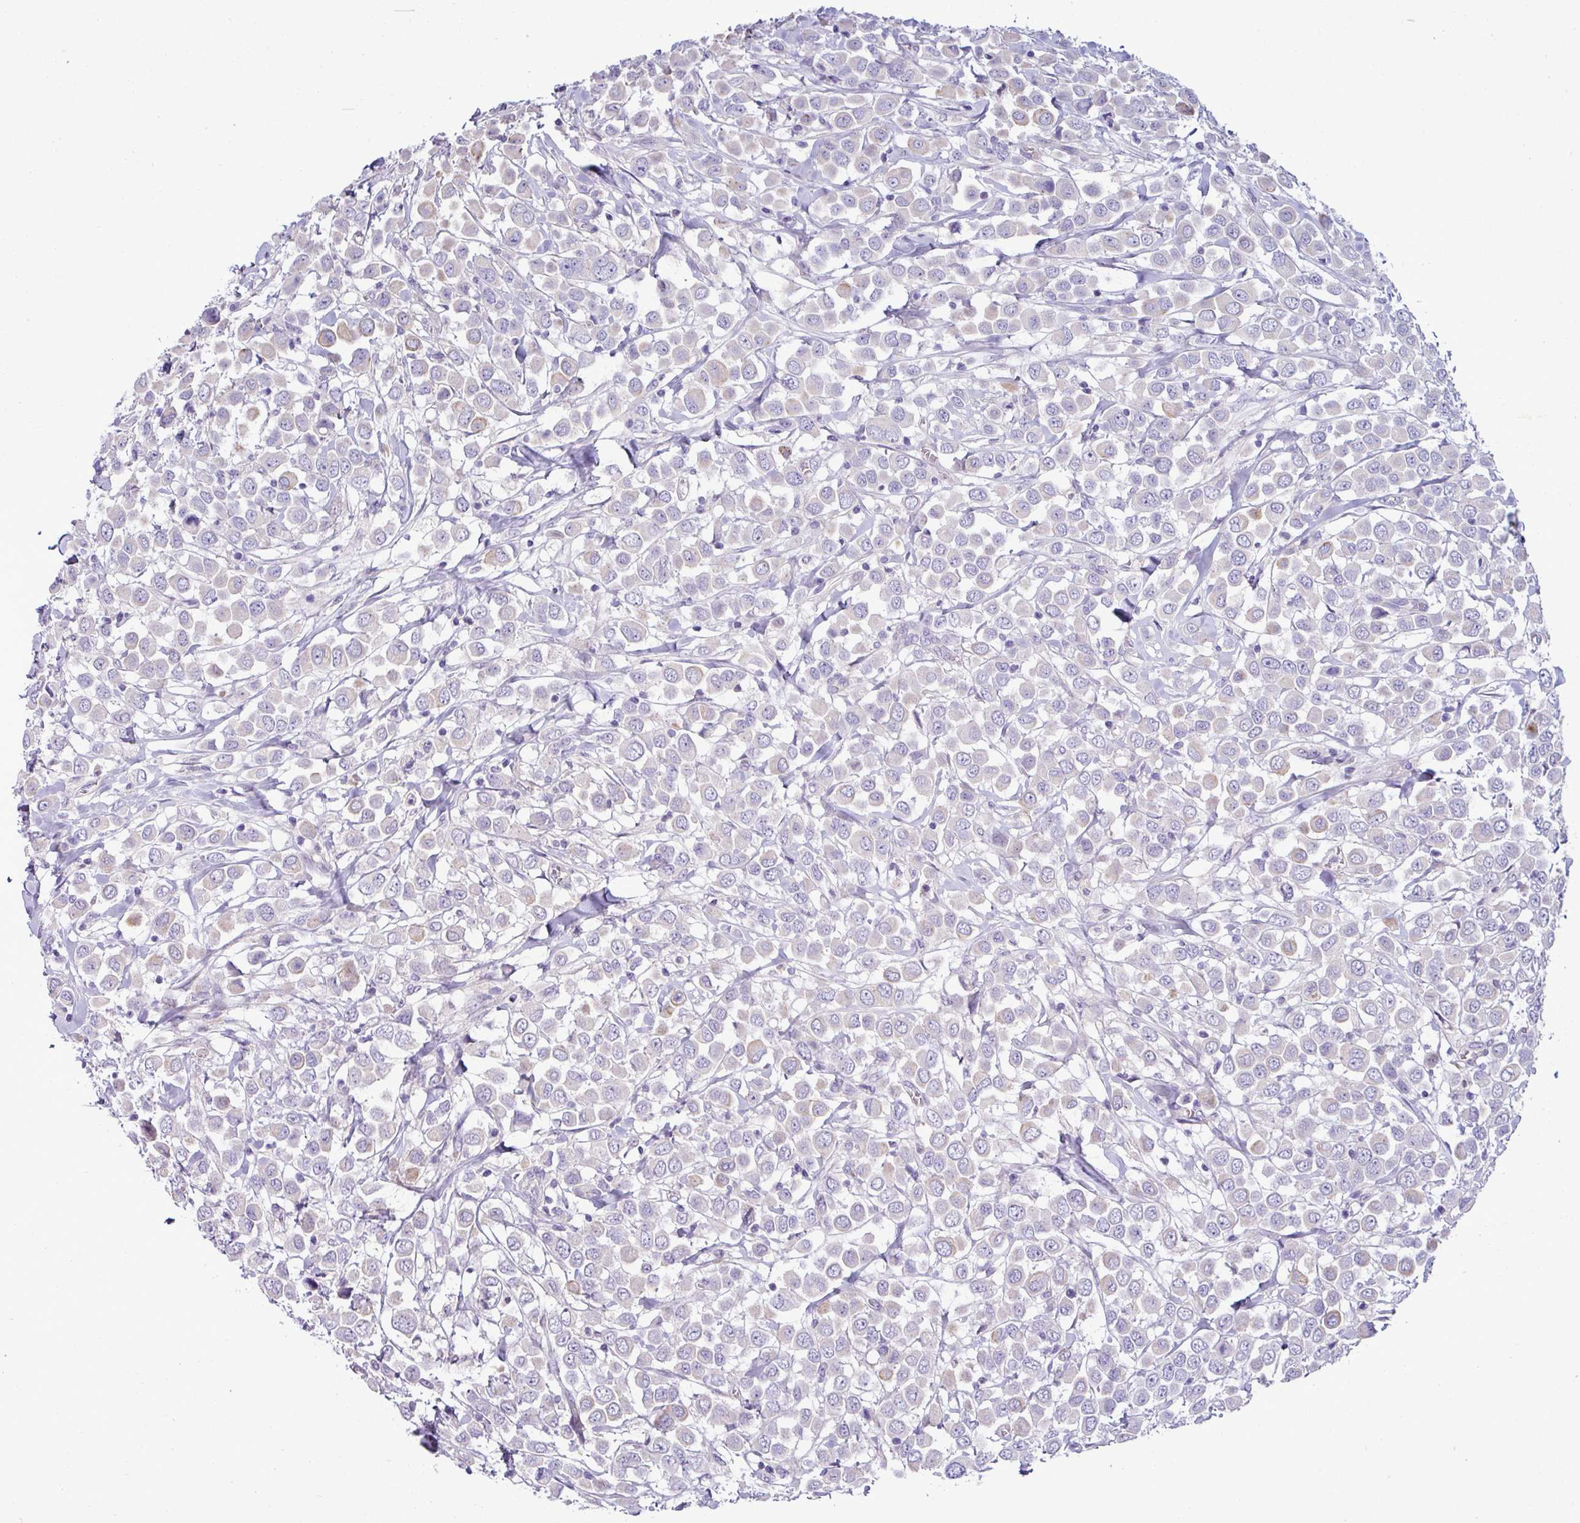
{"staining": {"intensity": "negative", "quantity": "none", "location": "none"}, "tissue": "breast cancer", "cell_type": "Tumor cells", "image_type": "cancer", "snomed": [{"axis": "morphology", "description": "Duct carcinoma"}, {"axis": "topography", "description": "Breast"}], "caption": "This histopathology image is of breast infiltrating ductal carcinoma stained with IHC to label a protein in brown with the nuclei are counter-stained blue. There is no positivity in tumor cells.", "gene": "ACAP3", "patient": {"sex": "female", "age": 61}}